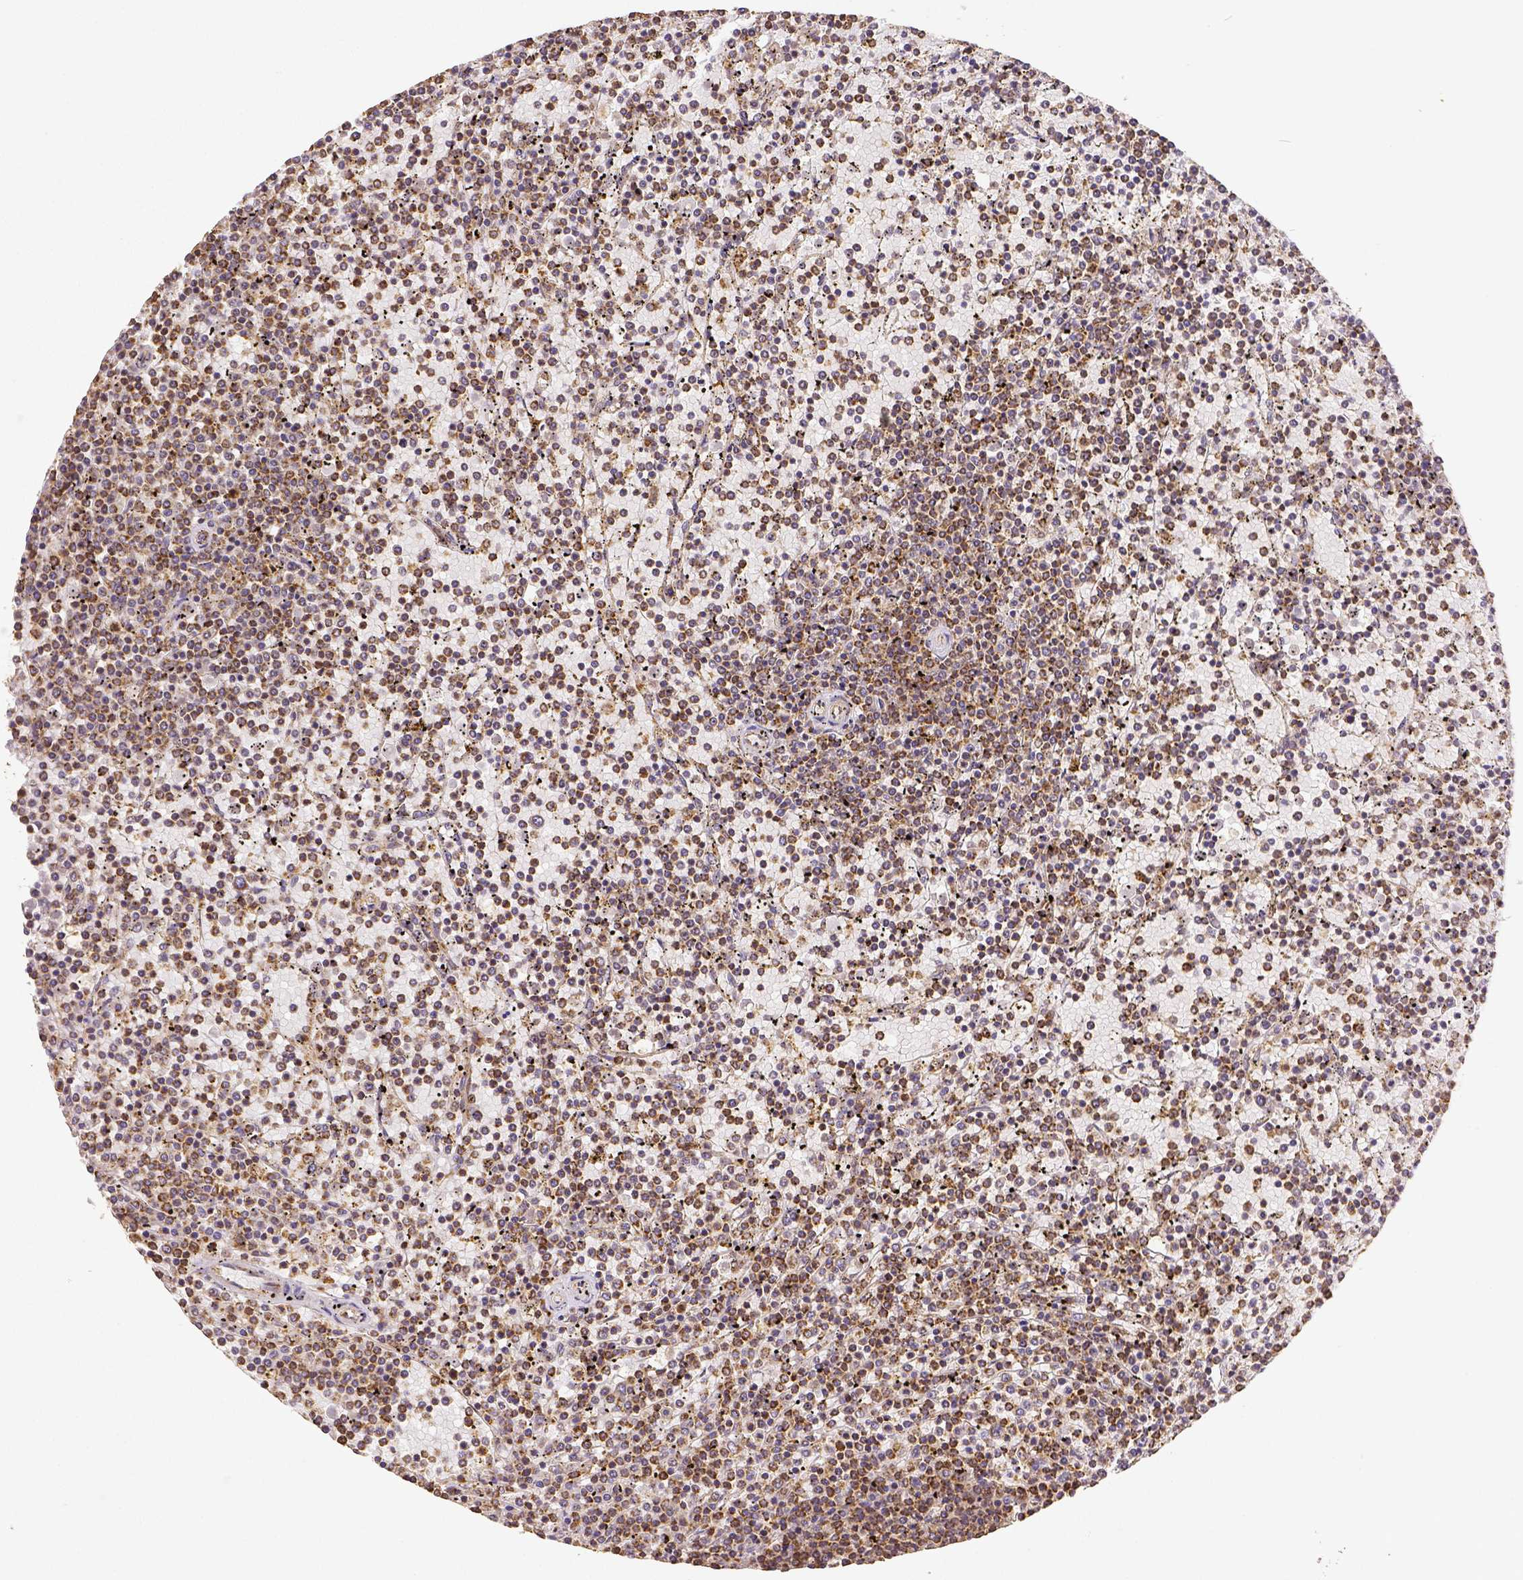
{"staining": {"intensity": "moderate", "quantity": ">75%", "location": "cytoplasmic/membranous"}, "tissue": "lymphoma", "cell_type": "Tumor cells", "image_type": "cancer", "snomed": [{"axis": "morphology", "description": "Malignant lymphoma, non-Hodgkin's type, Low grade"}, {"axis": "topography", "description": "Spleen"}], "caption": "Protein staining of low-grade malignant lymphoma, non-Hodgkin's type tissue shows moderate cytoplasmic/membranous positivity in about >75% of tumor cells. (DAB (3,3'-diaminobenzidine) IHC with brightfield microscopy, high magnification).", "gene": "SDHB", "patient": {"sex": "female", "age": 77}}